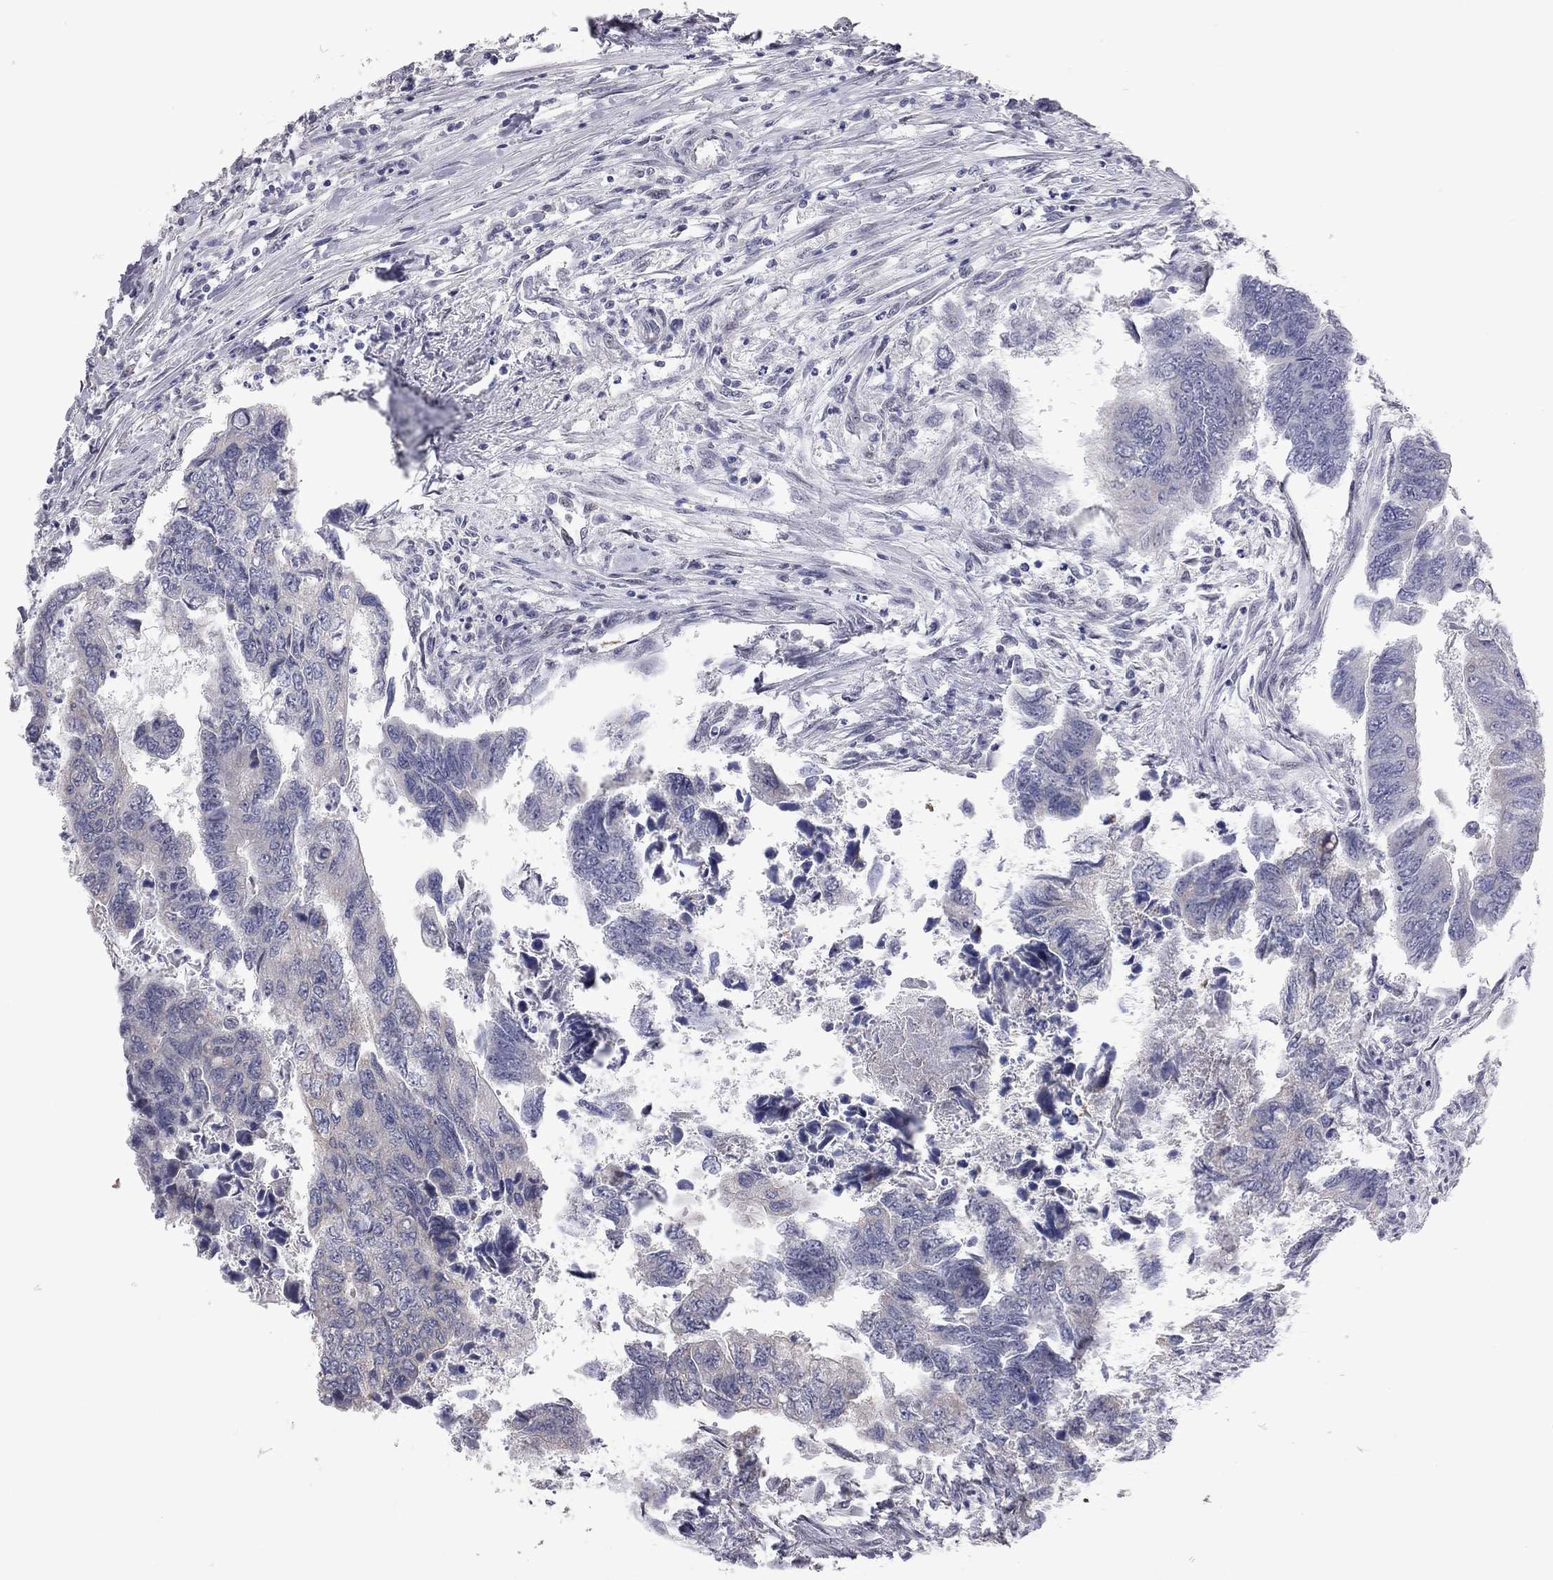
{"staining": {"intensity": "negative", "quantity": "none", "location": "none"}, "tissue": "colorectal cancer", "cell_type": "Tumor cells", "image_type": "cancer", "snomed": [{"axis": "morphology", "description": "Adenocarcinoma, NOS"}, {"axis": "topography", "description": "Colon"}], "caption": "This histopathology image is of adenocarcinoma (colorectal) stained with immunohistochemistry to label a protein in brown with the nuclei are counter-stained blue. There is no positivity in tumor cells. (Stains: DAB (3,3'-diaminobenzidine) IHC with hematoxylin counter stain, Microscopy: brightfield microscopy at high magnification).", "gene": "MC3R", "patient": {"sex": "female", "age": 65}}